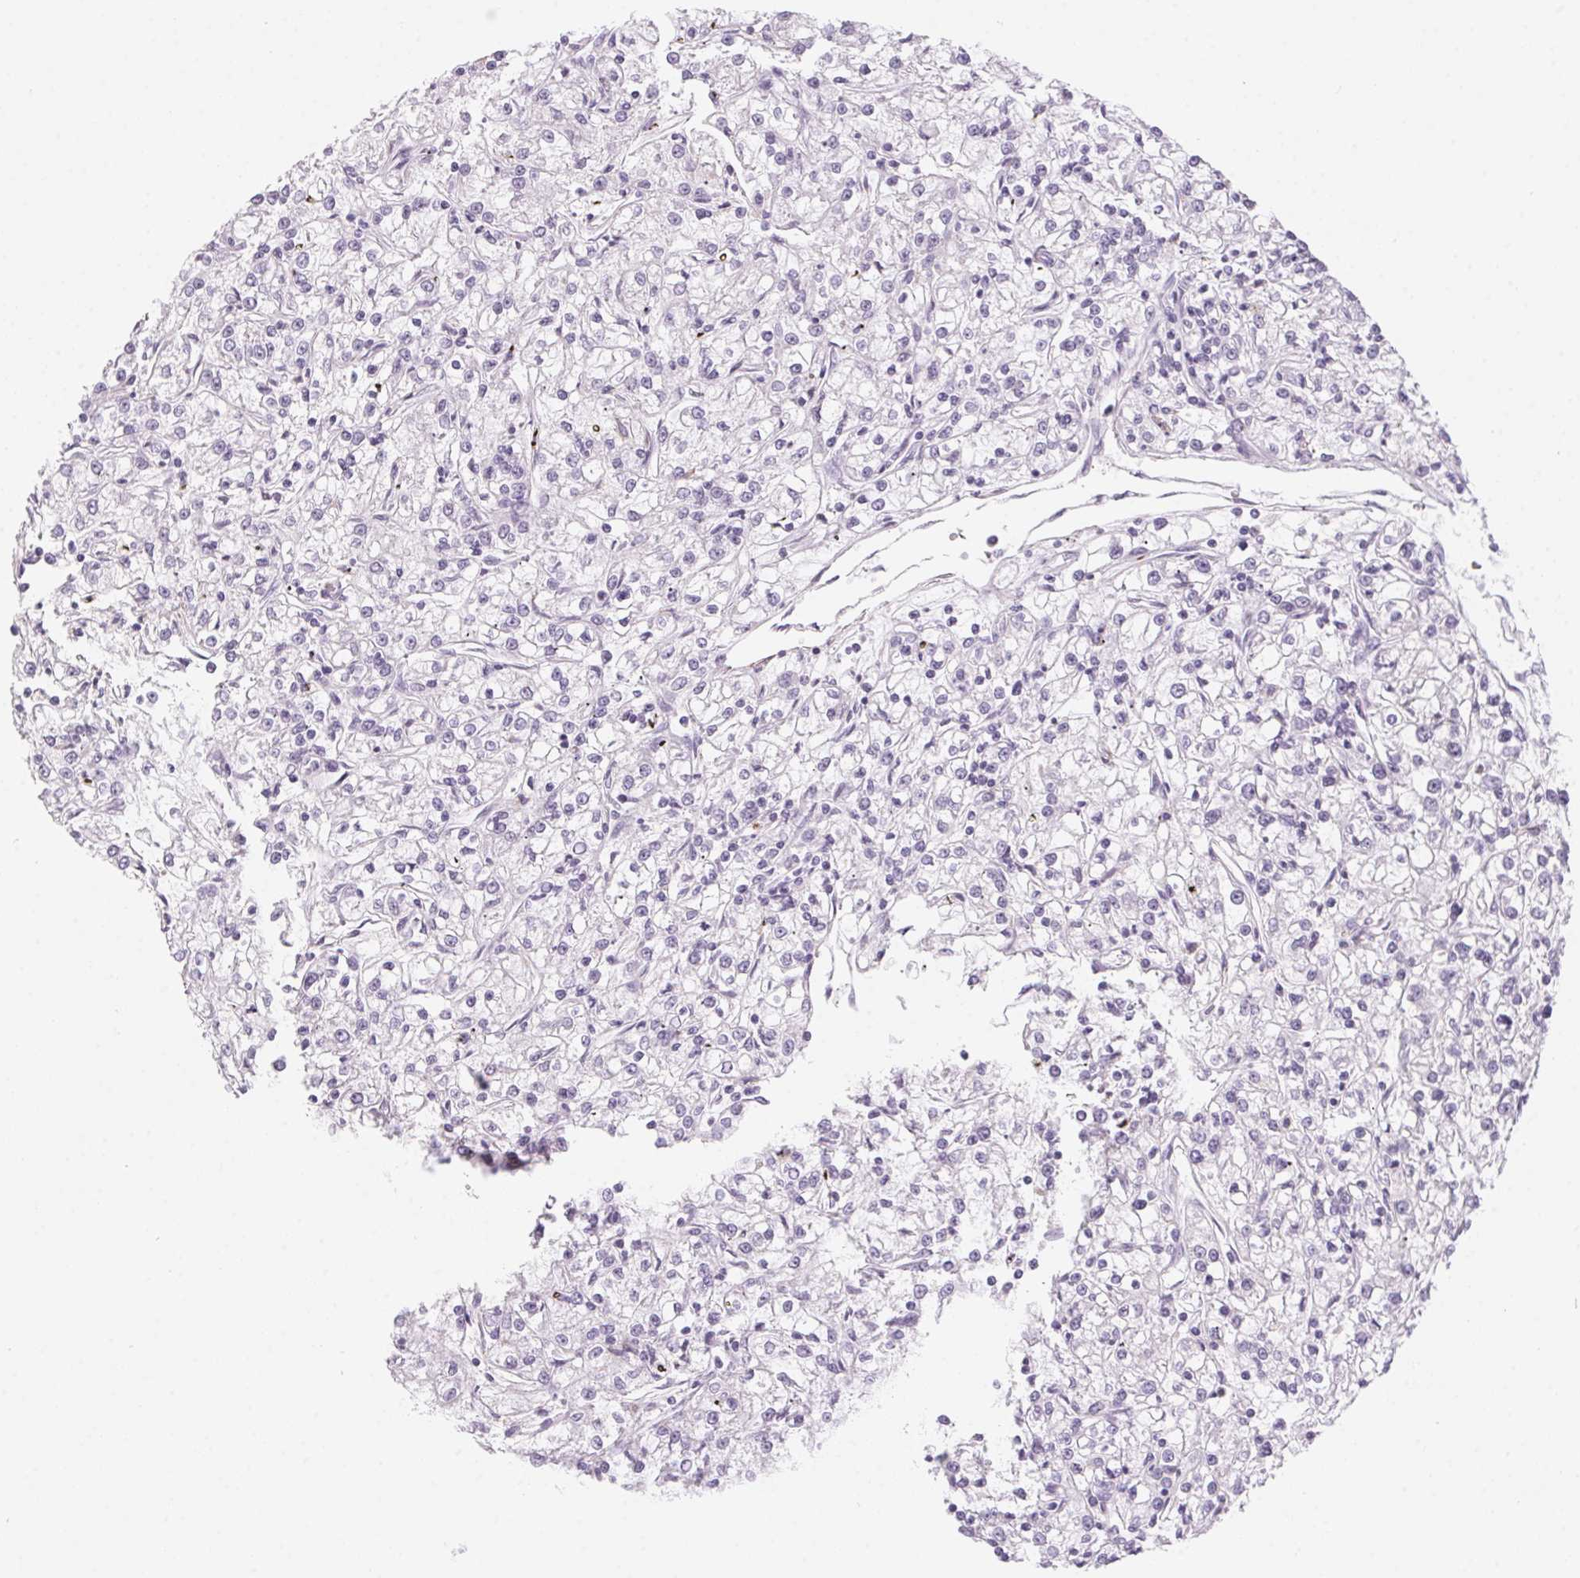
{"staining": {"intensity": "negative", "quantity": "none", "location": "none"}, "tissue": "renal cancer", "cell_type": "Tumor cells", "image_type": "cancer", "snomed": [{"axis": "morphology", "description": "Adenocarcinoma, NOS"}, {"axis": "topography", "description": "Kidney"}], "caption": "A micrograph of renal cancer (adenocarcinoma) stained for a protein reveals no brown staining in tumor cells.", "gene": "PRPH", "patient": {"sex": "female", "age": 59}}